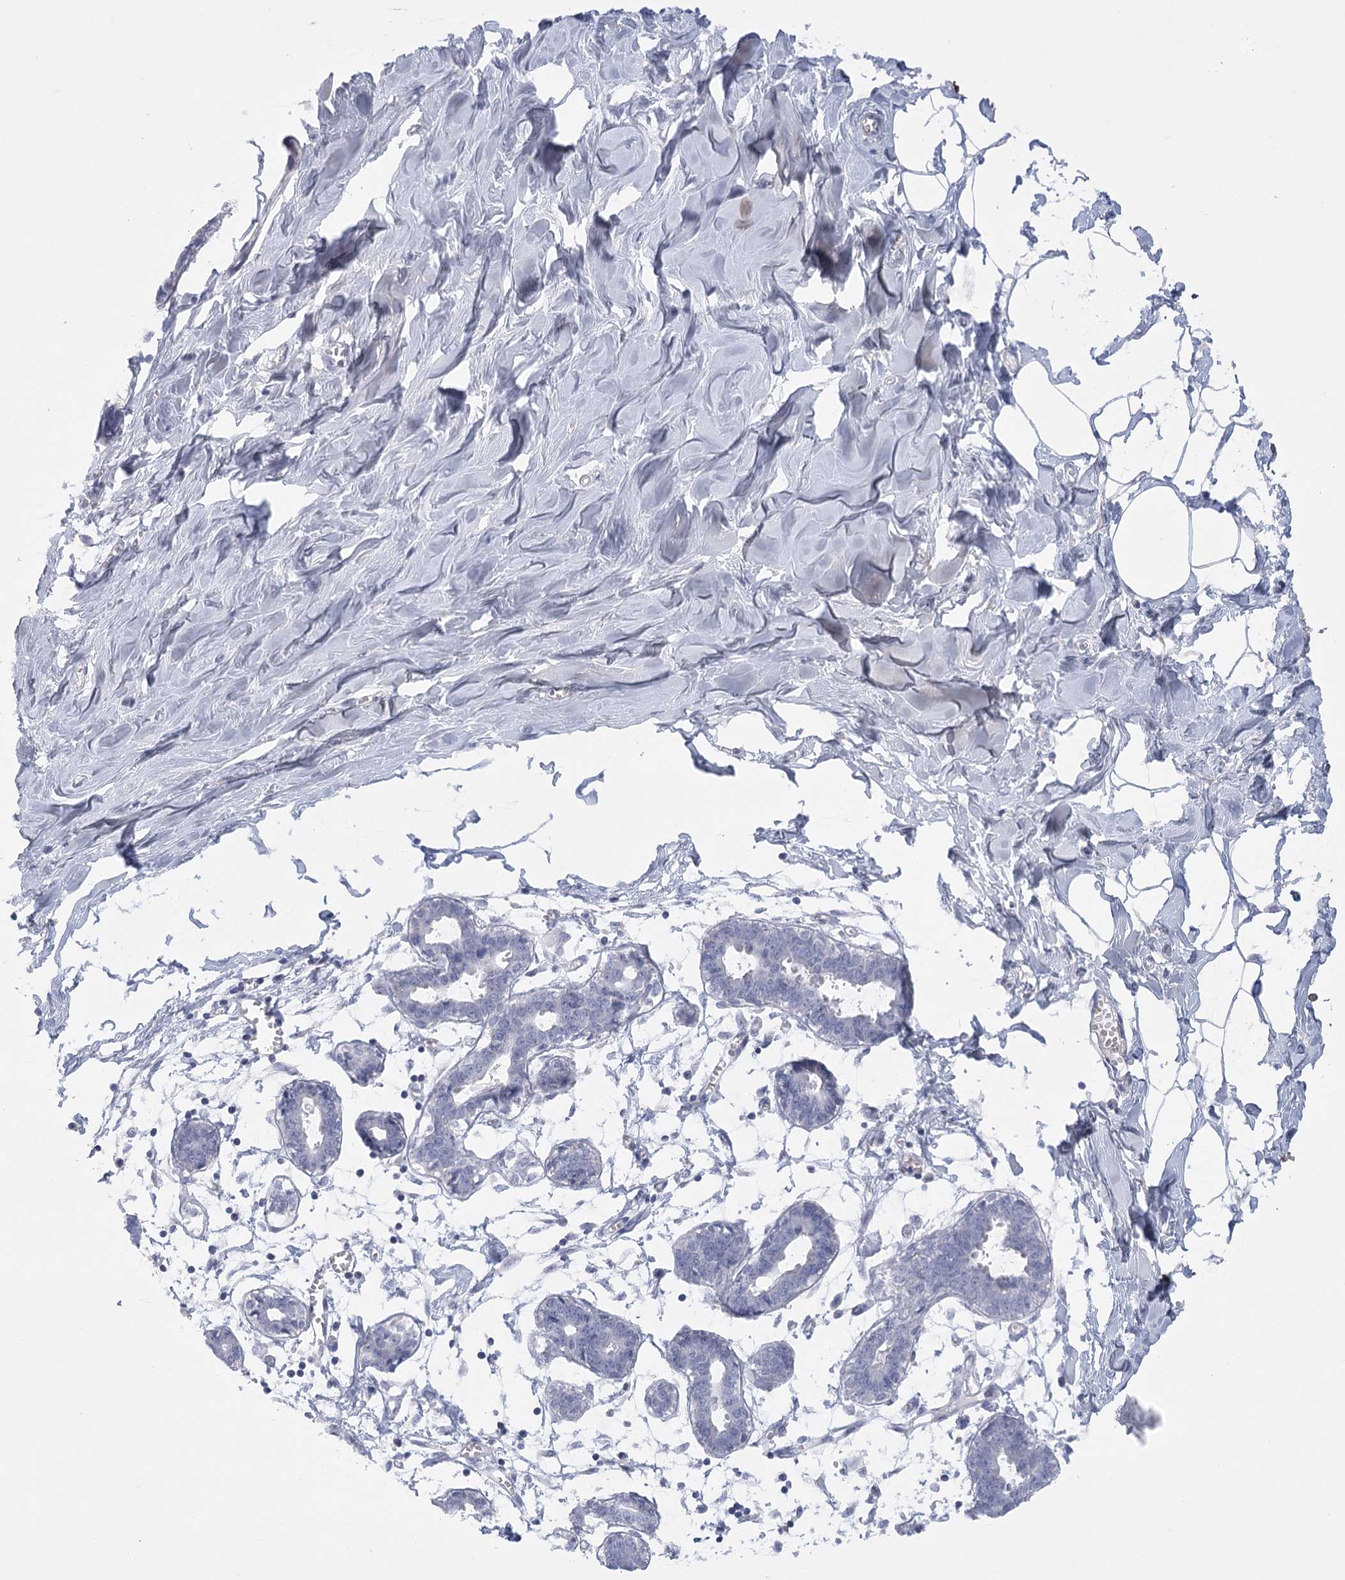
{"staining": {"intensity": "negative", "quantity": "none", "location": "none"}, "tissue": "breast", "cell_type": "Adipocytes", "image_type": "normal", "snomed": [{"axis": "morphology", "description": "Normal tissue, NOS"}, {"axis": "topography", "description": "Breast"}], "caption": "The photomicrograph reveals no significant staining in adipocytes of breast.", "gene": "FAM76B", "patient": {"sex": "female", "age": 27}}